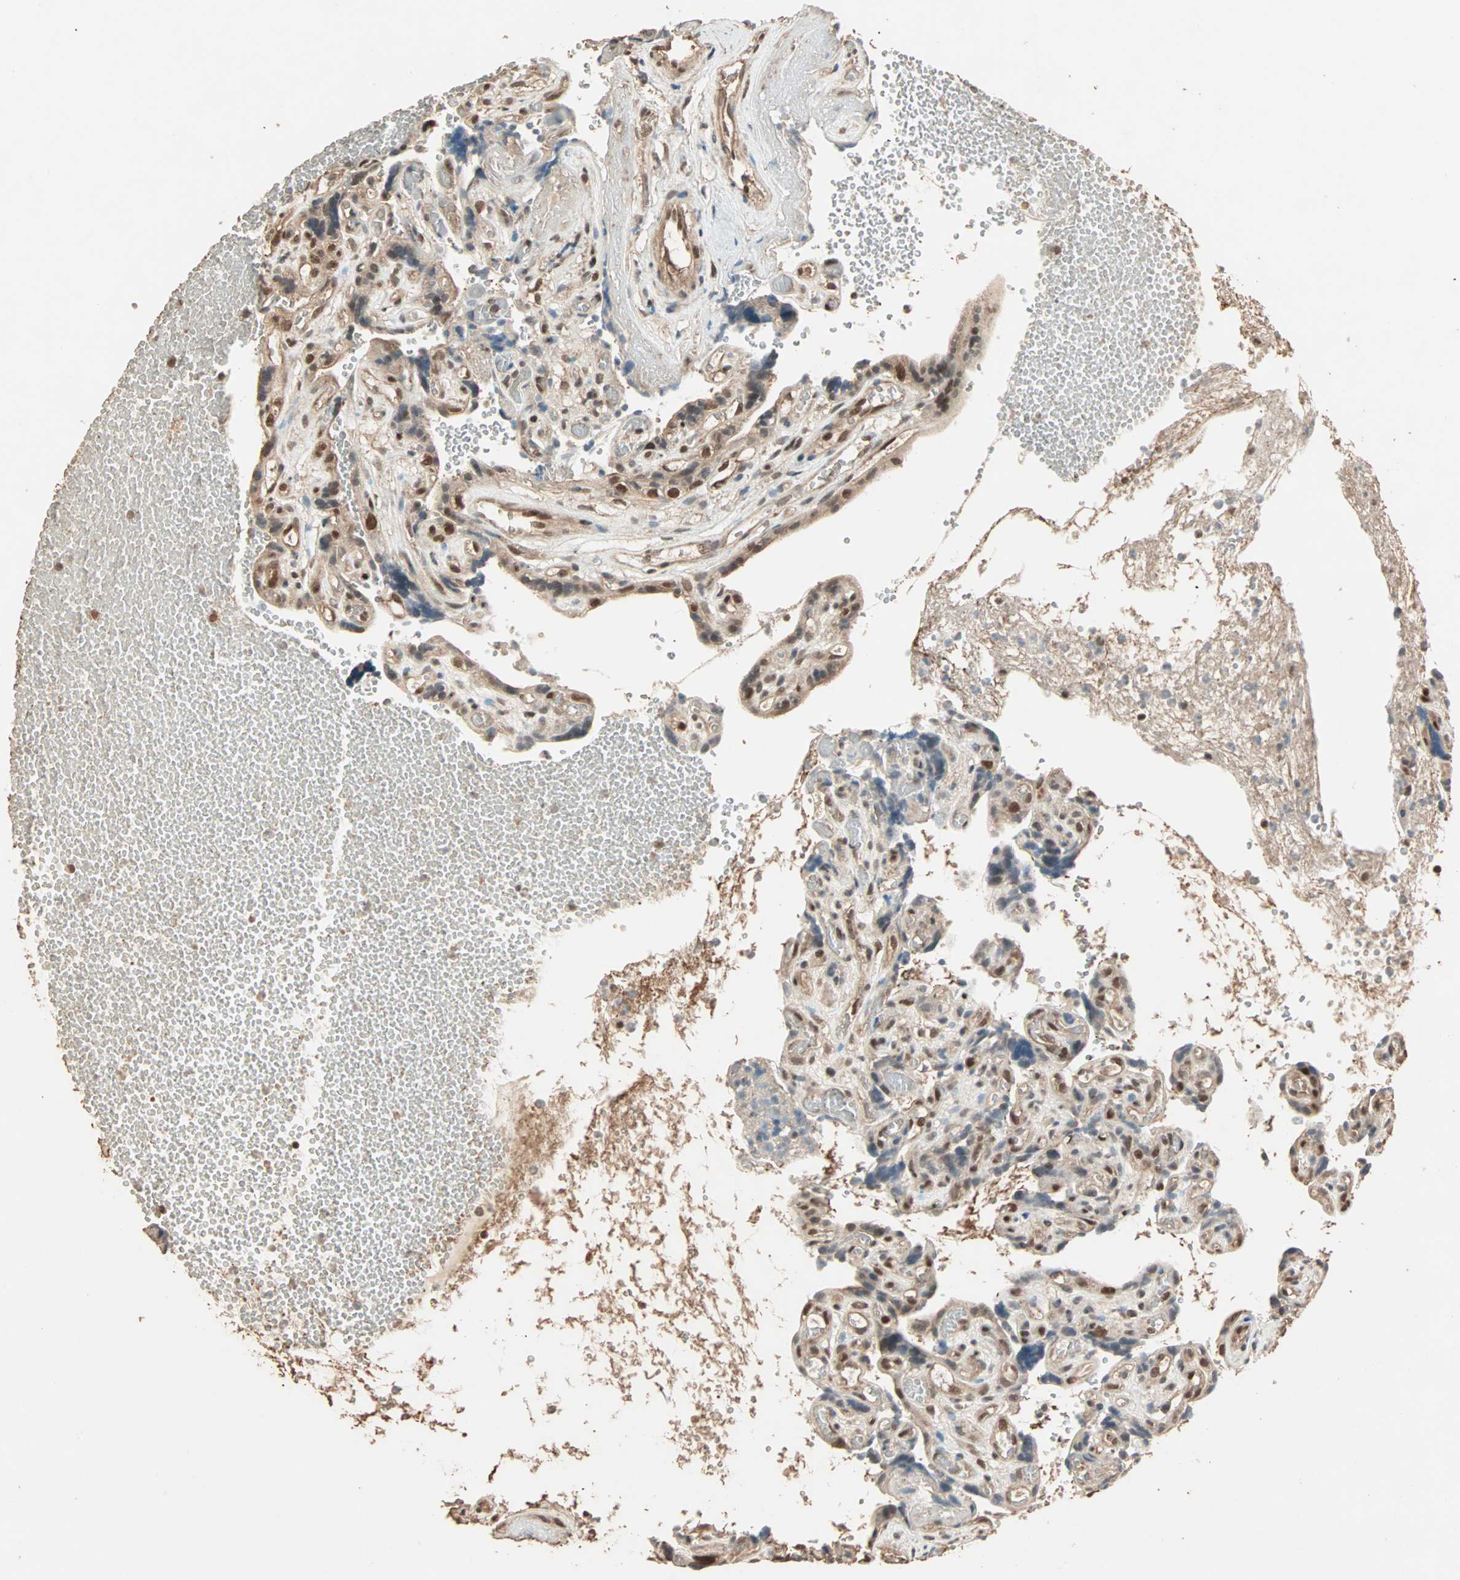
{"staining": {"intensity": "strong", "quantity": ">75%", "location": "cytoplasmic/membranous,nuclear"}, "tissue": "placenta", "cell_type": "Decidual cells", "image_type": "normal", "snomed": [{"axis": "morphology", "description": "Normal tissue, NOS"}, {"axis": "topography", "description": "Placenta"}], "caption": "Placenta stained with IHC shows strong cytoplasmic/membranous,nuclear positivity in approximately >75% of decidual cells. (Brightfield microscopy of DAB IHC at high magnification).", "gene": "ZBTB33", "patient": {"sex": "female", "age": 30}}